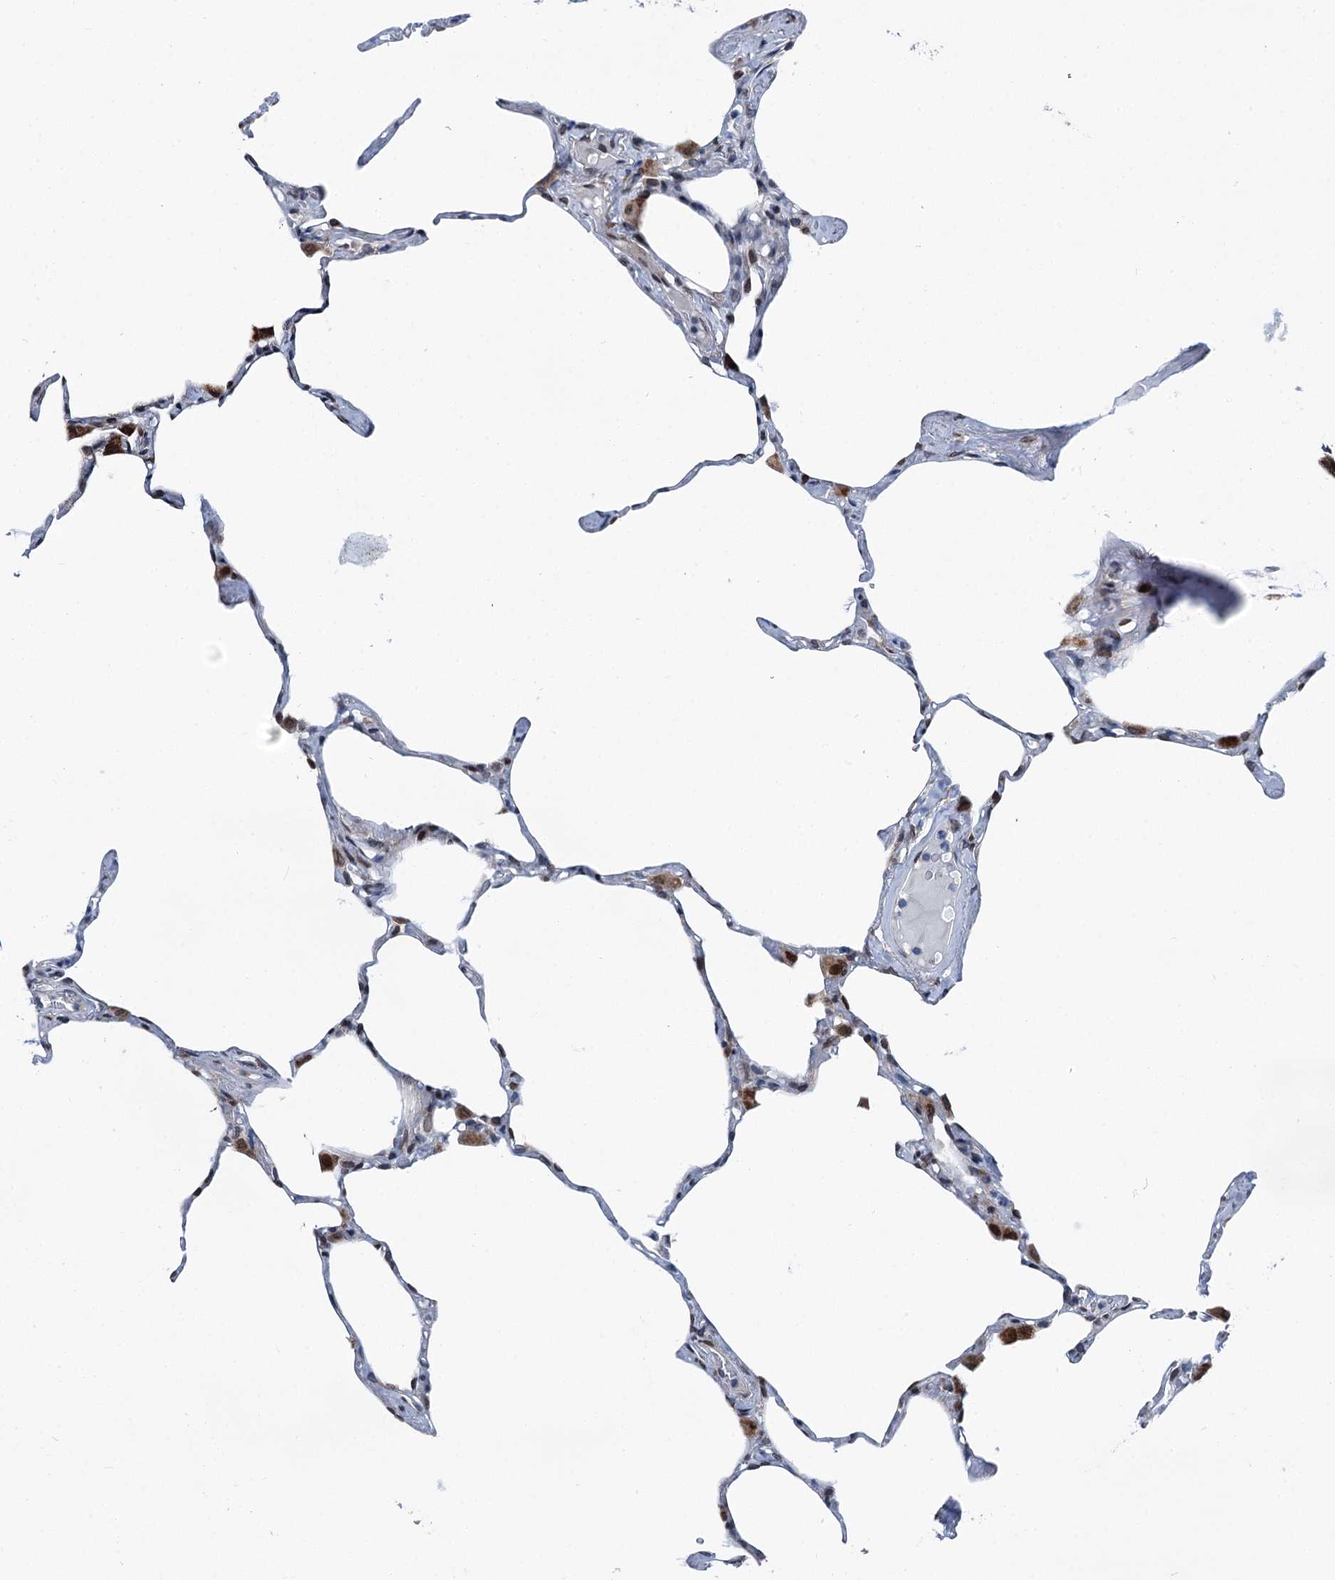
{"staining": {"intensity": "moderate", "quantity": "<25%", "location": "cytoplasmic/membranous"}, "tissue": "lung", "cell_type": "Alveolar cells", "image_type": "normal", "snomed": [{"axis": "morphology", "description": "Normal tissue, NOS"}, {"axis": "topography", "description": "Lung"}], "caption": "Protein analysis of normal lung reveals moderate cytoplasmic/membranous positivity in about <25% of alveolar cells. (Brightfield microscopy of DAB IHC at high magnification).", "gene": "MRPL14", "patient": {"sex": "male", "age": 65}}